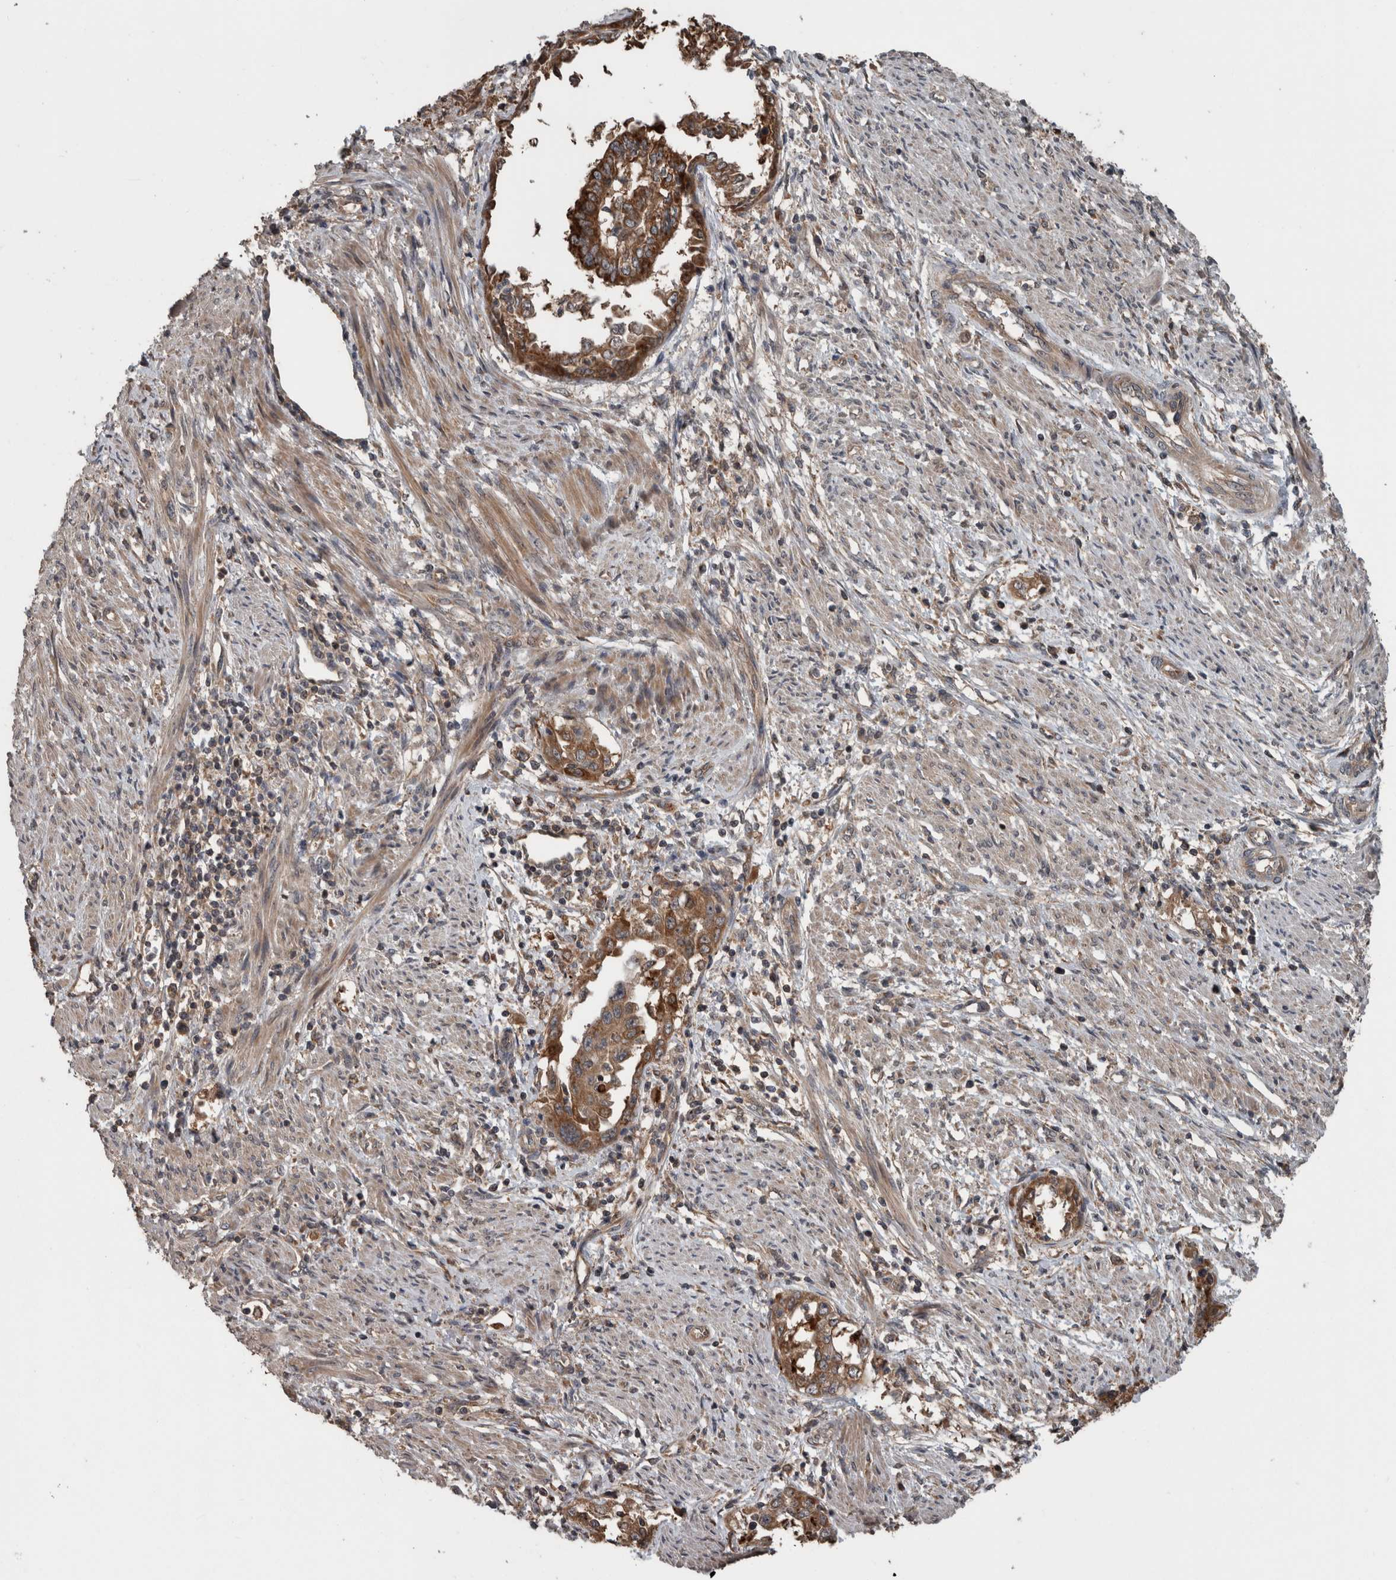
{"staining": {"intensity": "strong", "quantity": ">75%", "location": "cytoplasmic/membranous"}, "tissue": "endometrial cancer", "cell_type": "Tumor cells", "image_type": "cancer", "snomed": [{"axis": "morphology", "description": "Adenocarcinoma, NOS"}, {"axis": "topography", "description": "Endometrium"}], "caption": "Protein expression analysis of human adenocarcinoma (endometrial) reveals strong cytoplasmic/membranous staining in approximately >75% of tumor cells.", "gene": "RIOK3", "patient": {"sex": "female", "age": 85}}